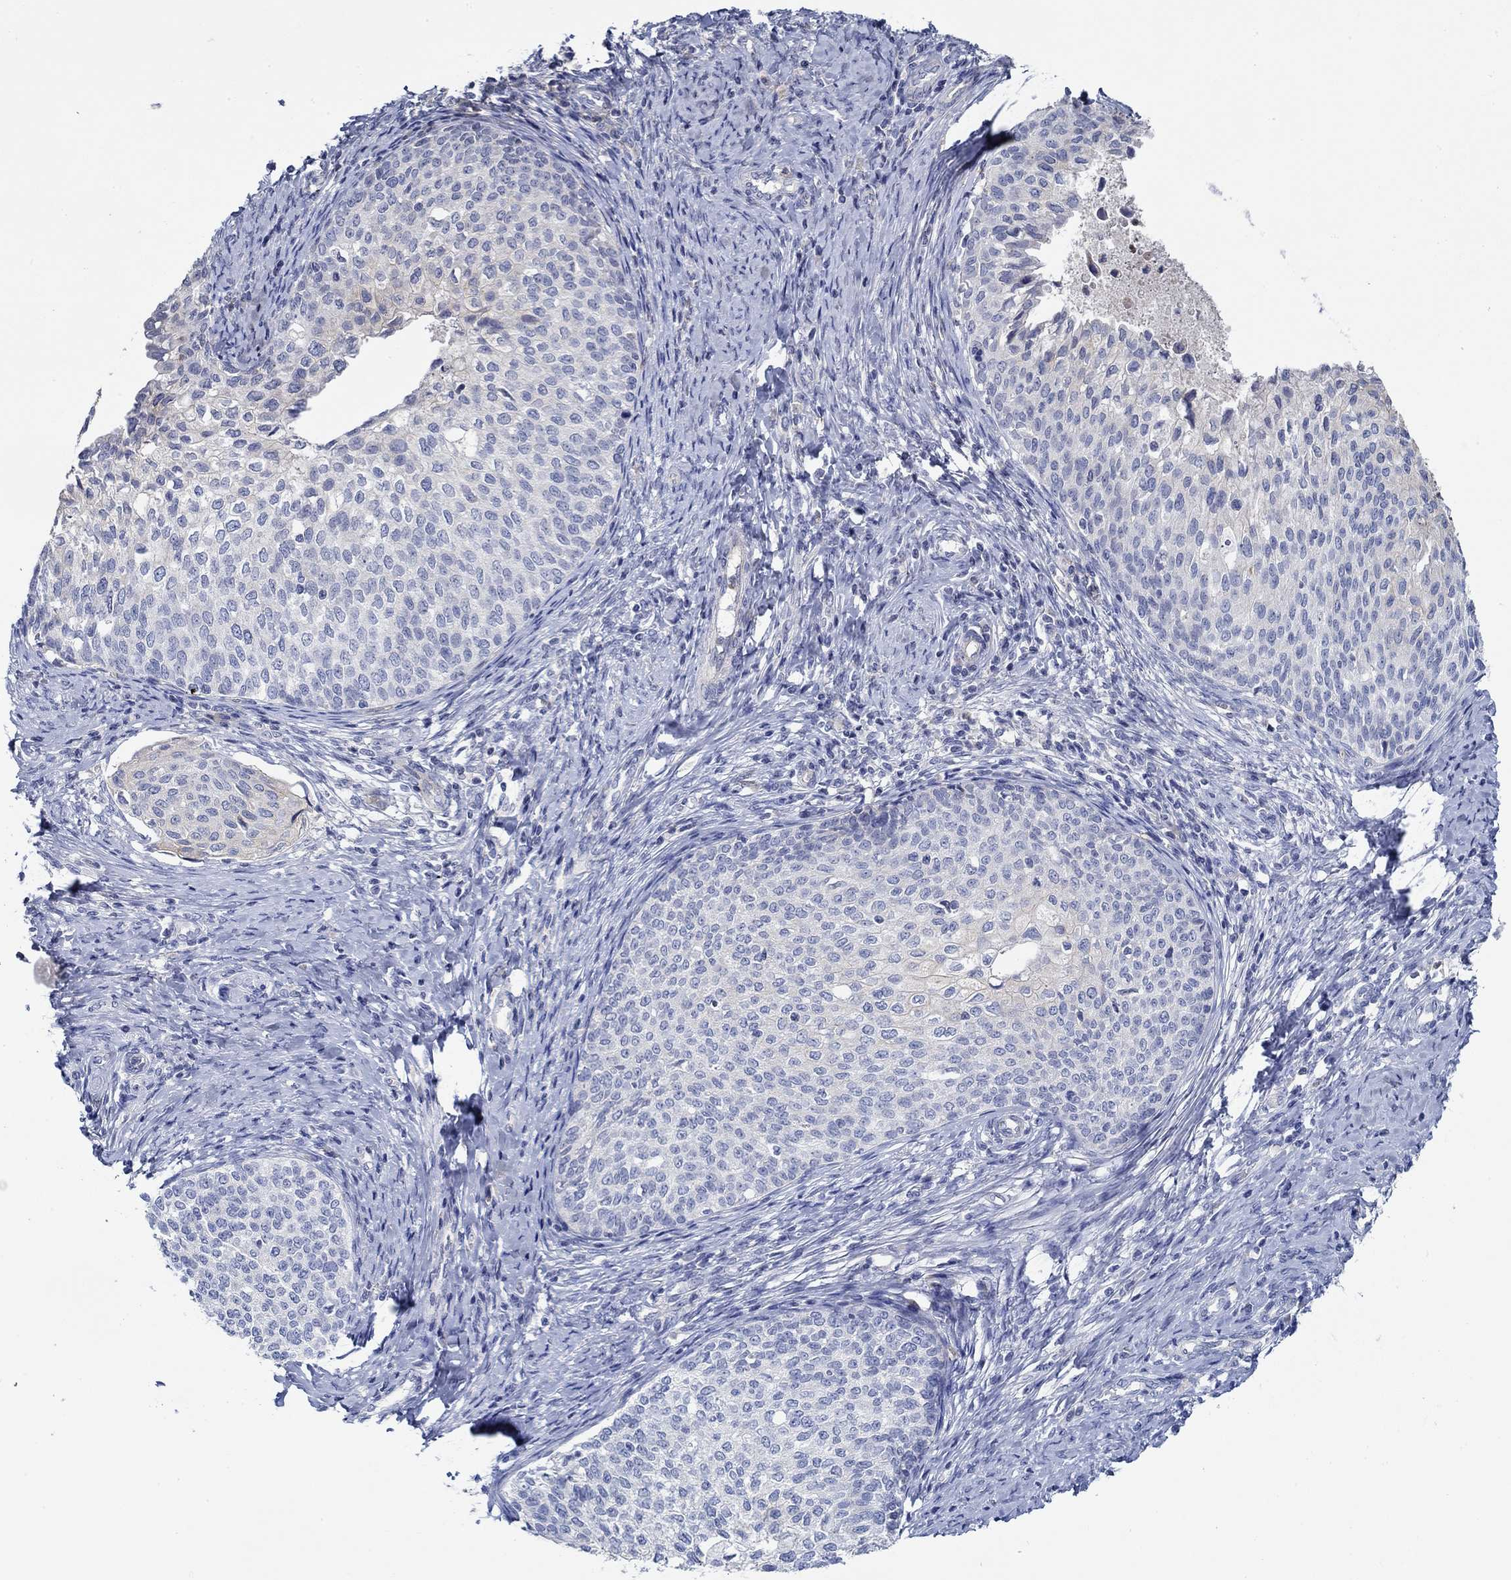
{"staining": {"intensity": "negative", "quantity": "none", "location": "none"}, "tissue": "cervical cancer", "cell_type": "Tumor cells", "image_type": "cancer", "snomed": [{"axis": "morphology", "description": "Squamous cell carcinoma, NOS"}, {"axis": "topography", "description": "Cervix"}], "caption": "IHC of cervical cancer reveals no expression in tumor cells.", "gene": "CFAP61", "patient": {"sex": "female", "age": 51}}